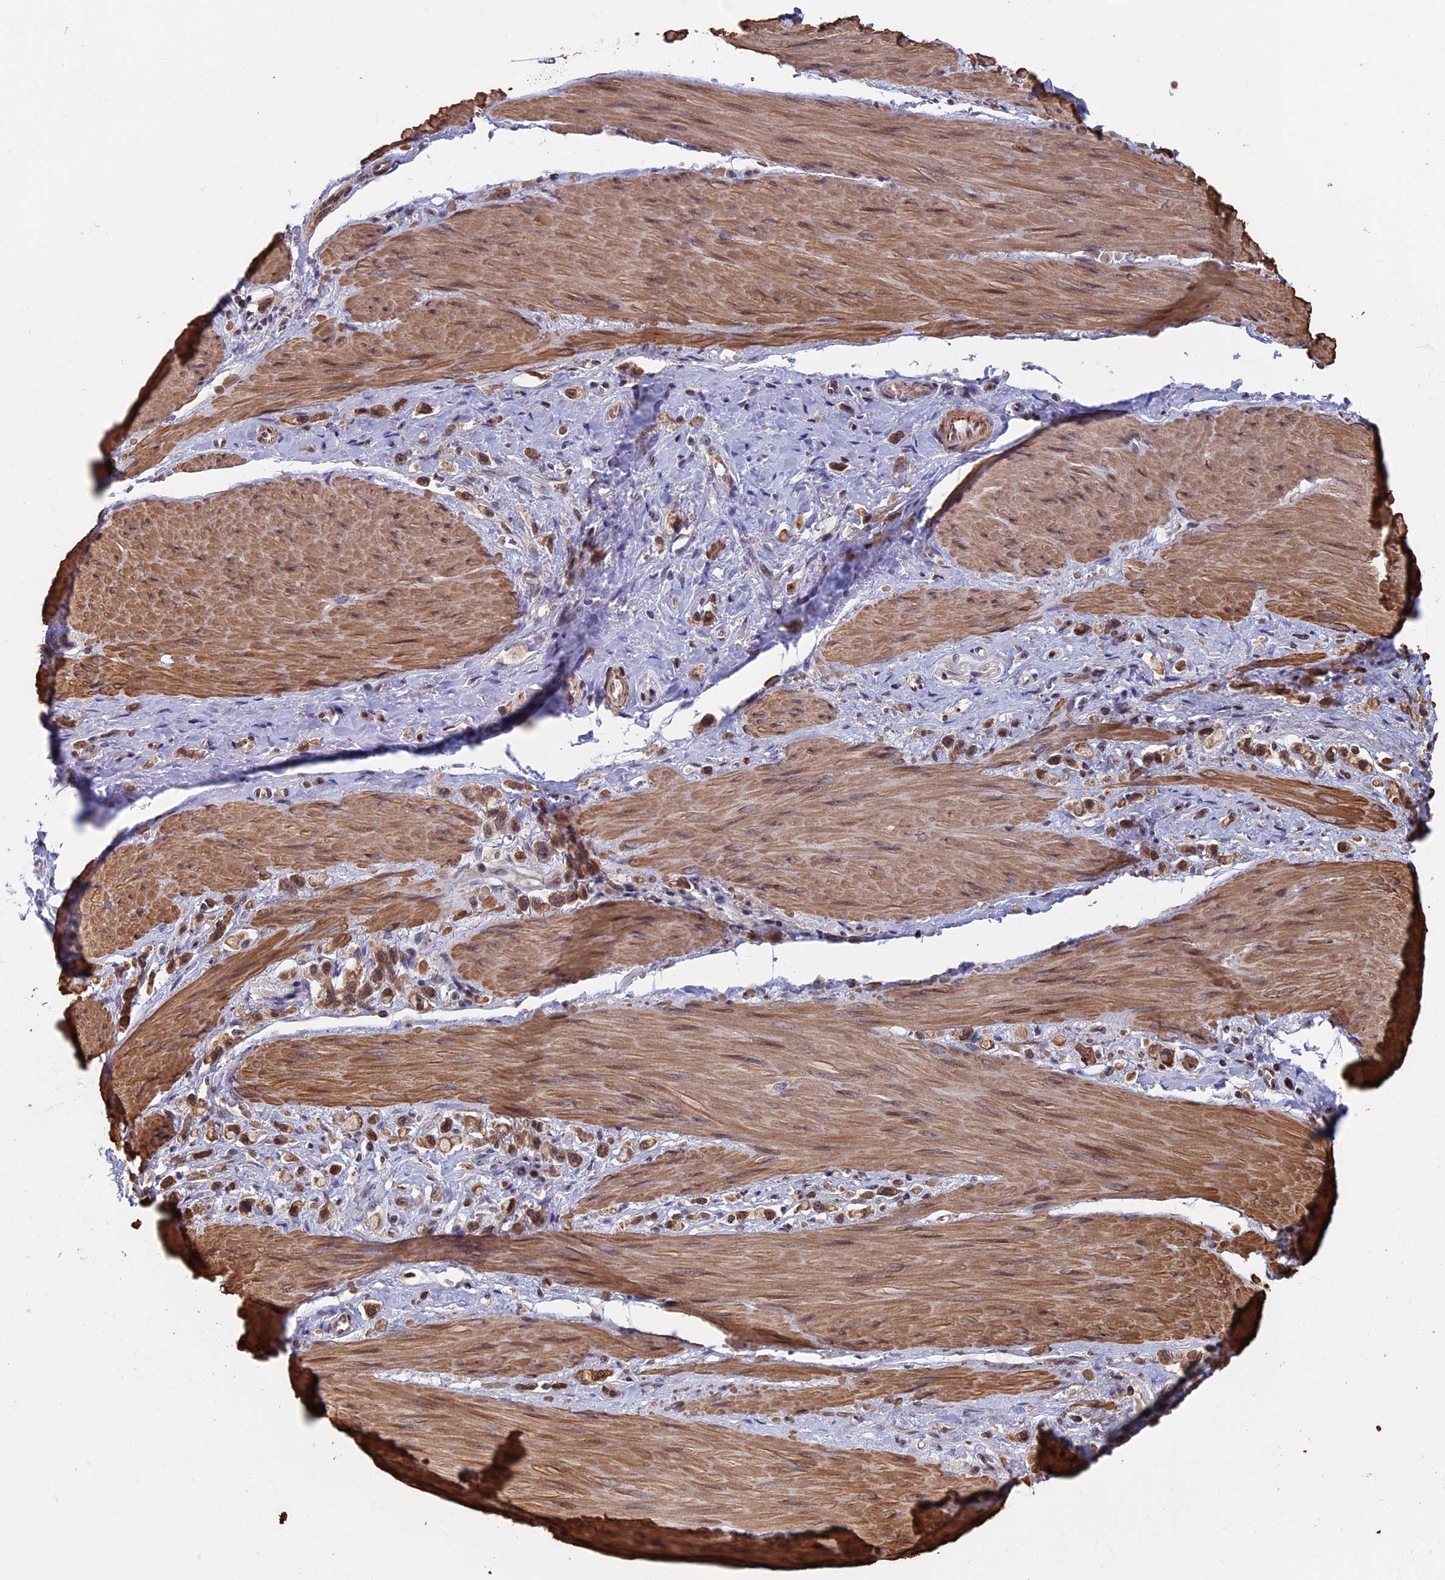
{"staining": {"intensity": "moderate", "quantity": ">75%", "location": "cytoplasmic/membranous,nuclear"}, "tissue": "stomach cancer", "cell_type": "Tumor cells", "image_type": "cancer", "snomed": [{"axis": "morphology", "description": "Adenocarcinoma, NOS"}, {"axis": "topography", "description": "Stomach"}], "caption": "This is an image of immunohistochemistry staining of stomach cancer (adenocarcinoma), which shows moderate positivity in the cytoplasmic/membranous and nuclear of tumor cells.", "gene": "CTDP1", "patient": {"sex": "female", "age": 65}}